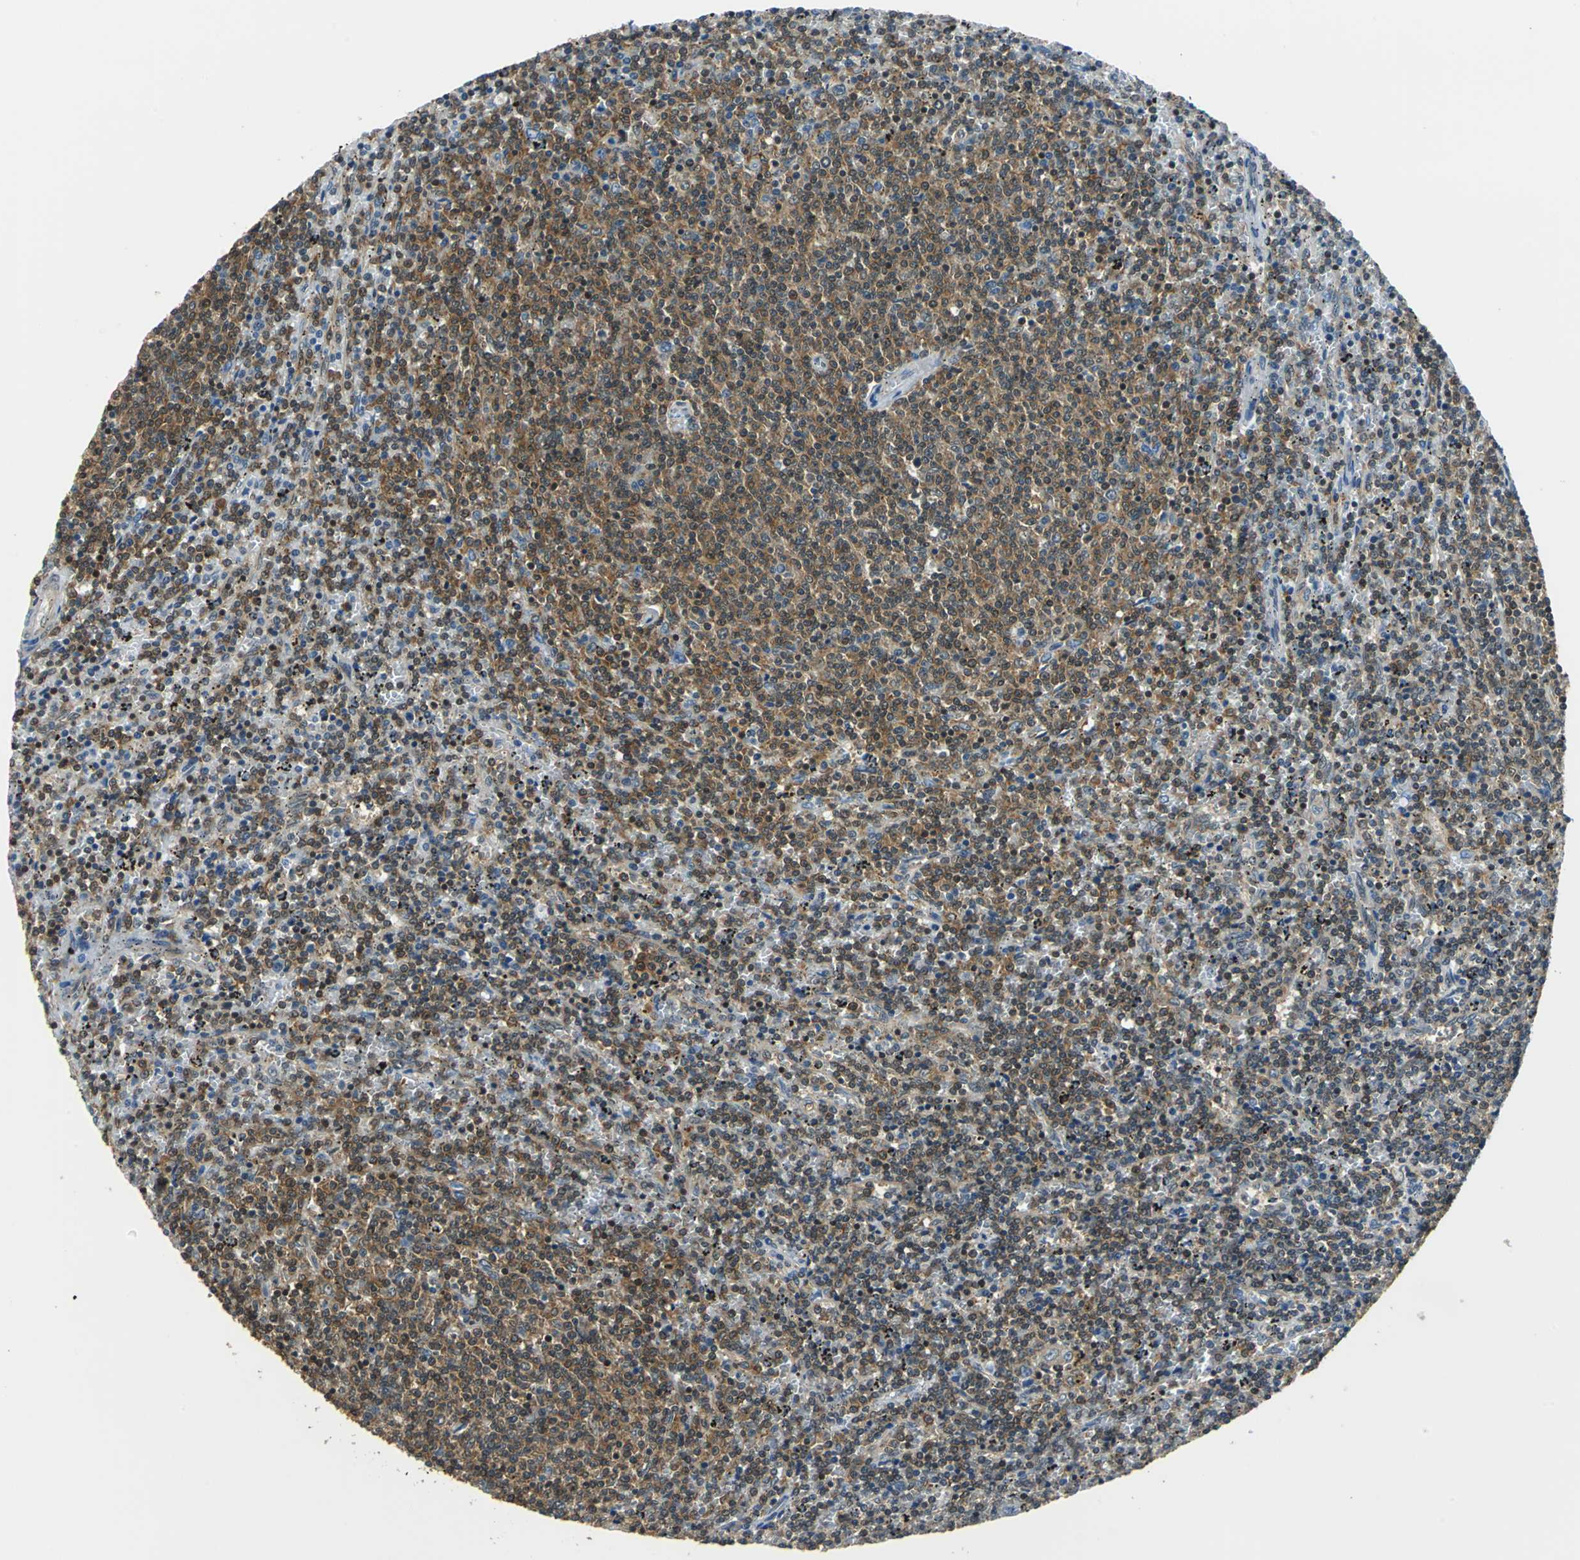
{"staining": {"intensity": "strong", "quantity": ">75%", "location": "cytoplasmic/membranous,nuclear"}, "tissue": "lymphoma", "cell_type": "Tumor cells", "image_type": "cancer", "snomed": [{"axis": "morphology", "description": "Malignant lymphoma, non-Hodgkin's type, Low grade"}, {"axis": "topography", "description": "Spleen"}], "caption": "An immunohistochemistry photomicrograph of neoplastic tissue is shown. Protein staining in brown highlights strong cytoplasmic/membranous and nuclear positivity in lymphoma within tumor cells.", "gene": "ARPC3", "patient": {"sex": "female", "age": 50}}